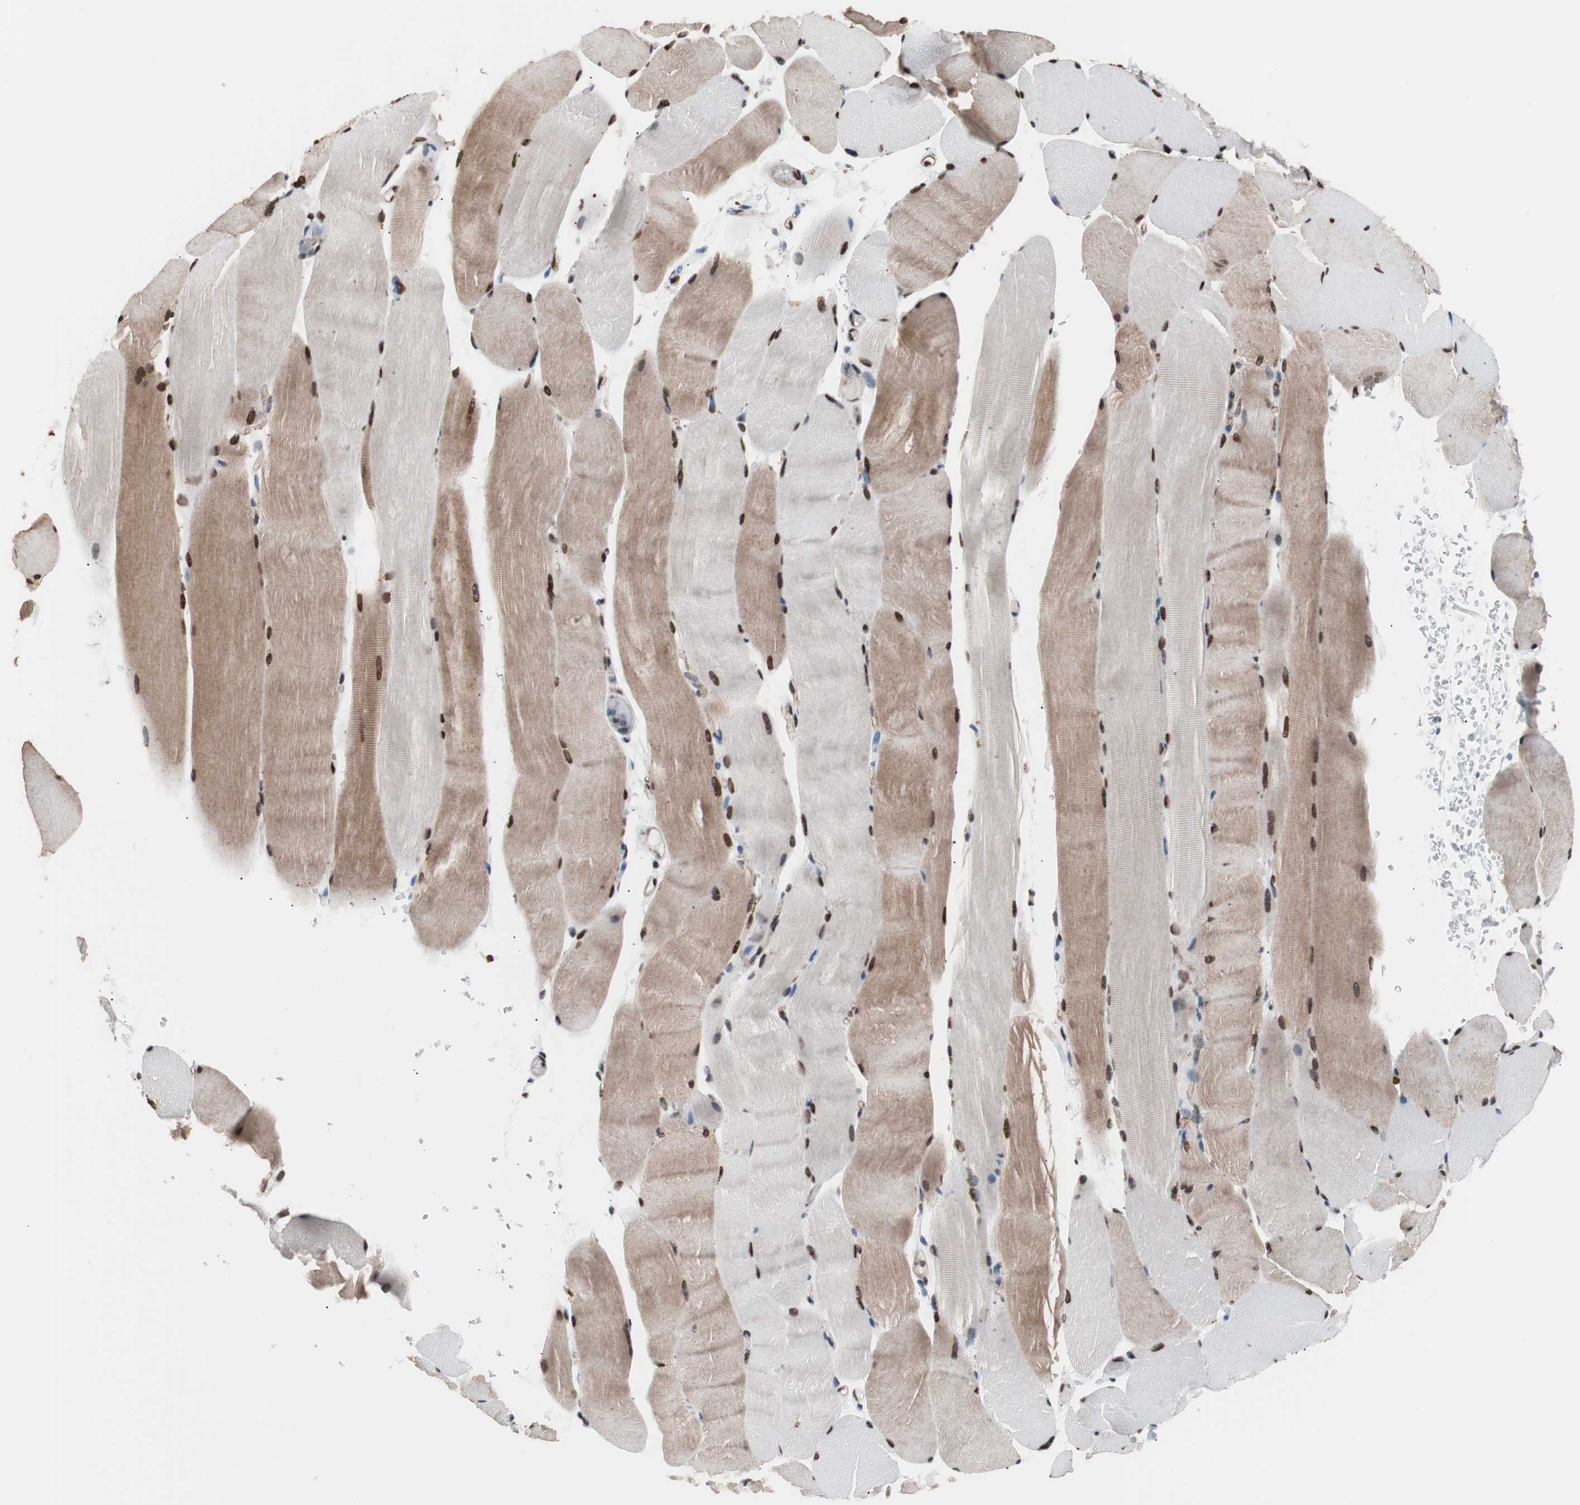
{"staining": {"intensity": "moderate", "quantity": "25%-75%", "location": "cytoplasmic/membranous,nuclear"}, "tissue": "skeletal muscle", "cell_type": "Myocytes", "image_type": "normal", "snomed": [{"axis": "morphology", "description": "Normal tissue, NOS"}, {"axis": "topography", "description": "Skeletal muscle"}, {"axis": "topography", "description": "Parathyroid gland"}], "caption": "DAB immunohistochemical staining of normal human skeletal muscle reveals moderate cytoplasmic/membranous,nuclear protein expression in about 25%-75% of myocytes. (IHC, brightfield microscopy, high magnification).", "gene": "POGZ", "patient": {"sex": "female", "age": 37}}